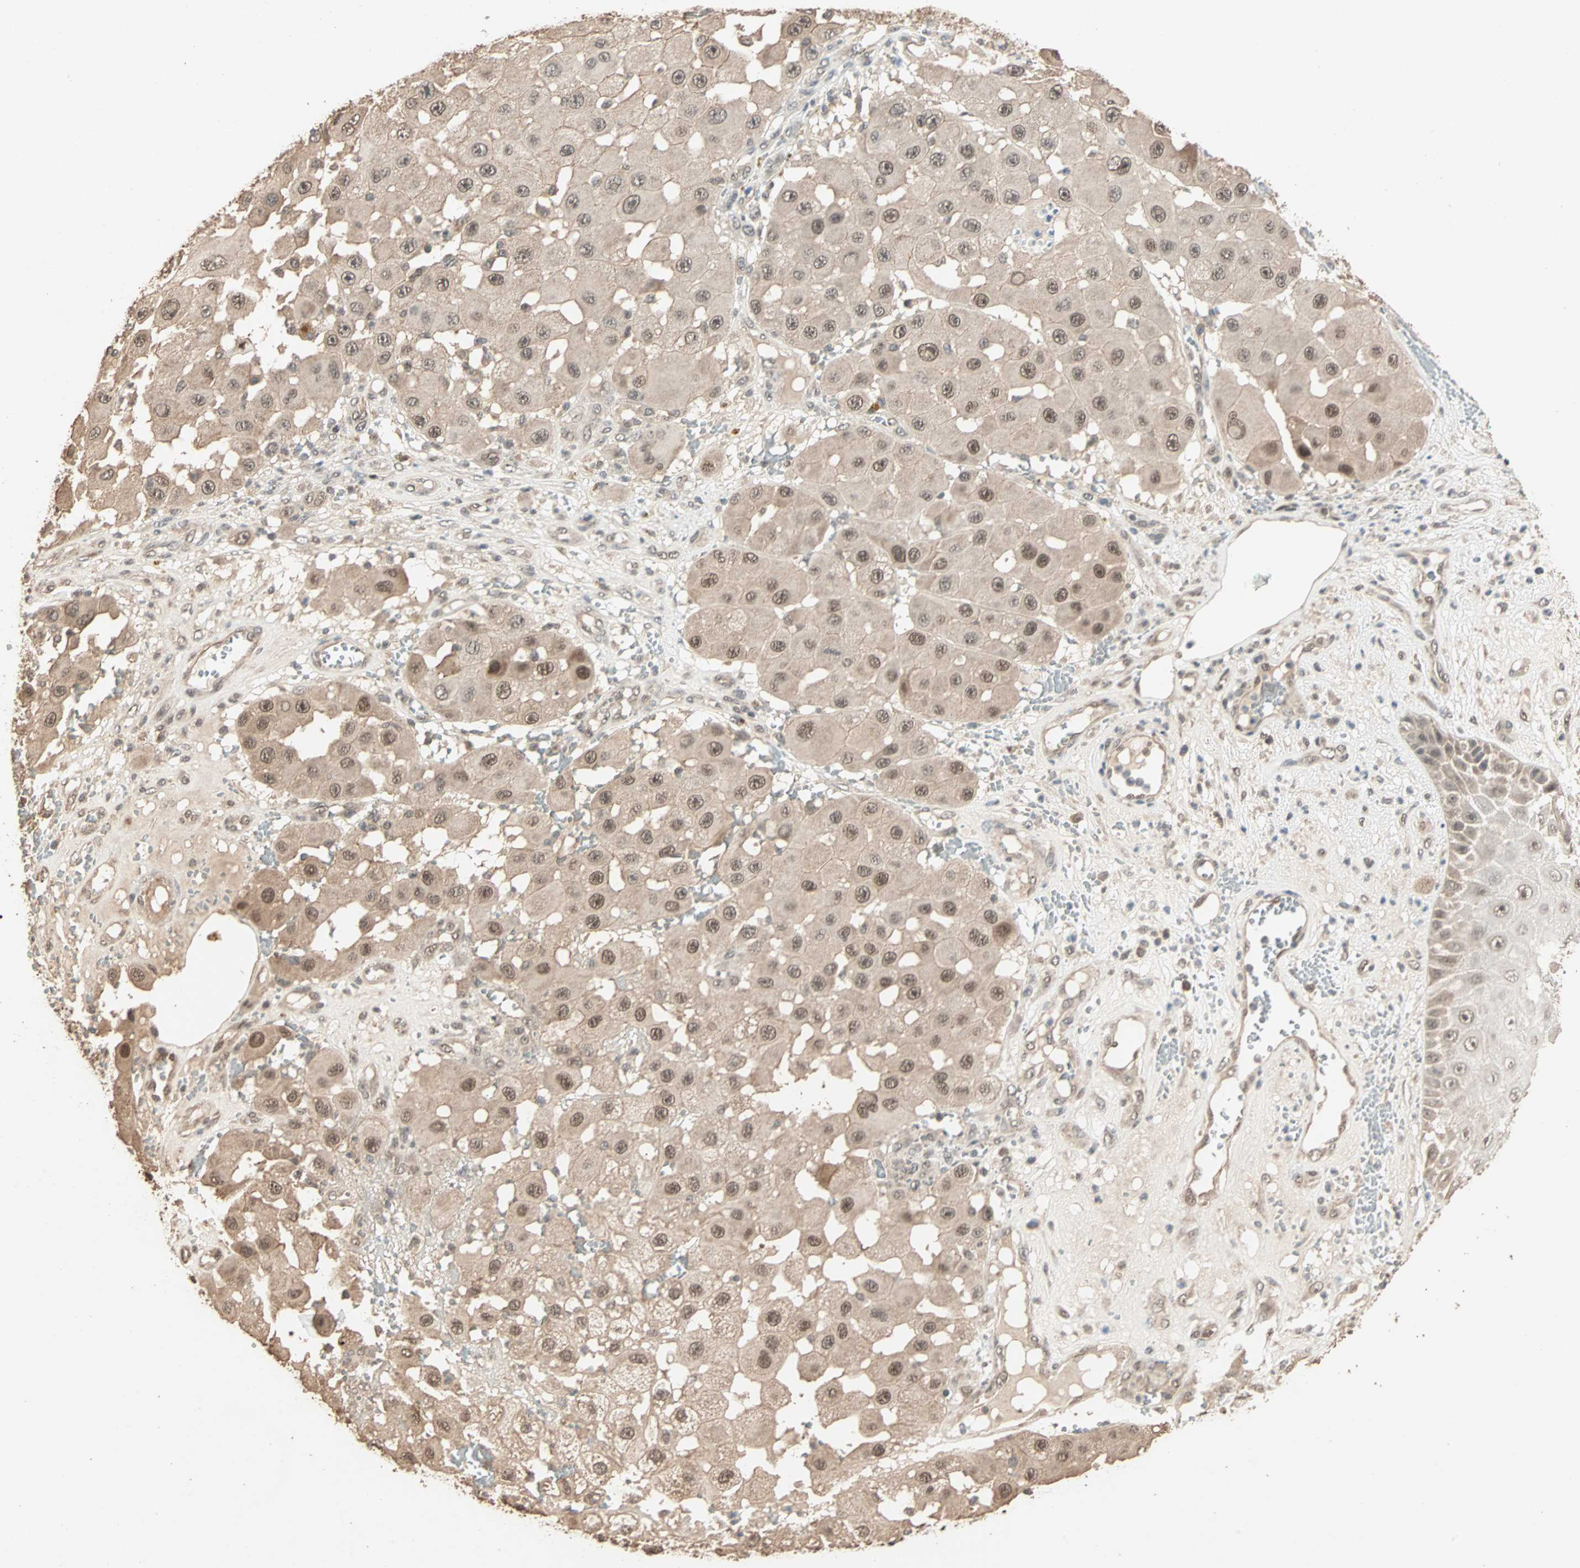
{"staining": {"intensity": "moderate", "quantity": ">75%", "location": "cytoplasmic/membranous,nuclear"}, "tissue": "melanoma", "cell_type": "Tumor cells", "image_type": "cancer", "snomed": [{"axis": "morphology", "description": "Malignant melanoma, NOS"}, {"axis": "topography", "description": "Skin"}], "caption": "DAB (3,3'-diaminobenzidine) immunohistochemical staining of human malignant melanoma reveals moderate cytoplasmic/membranous and nuclear protein staining in approximately >75% of tumor cells. (IHC, brightfield microscopy, high magnification).", "gene": "ZBTB33", "patient": {"sex": "female", "age": 81}}